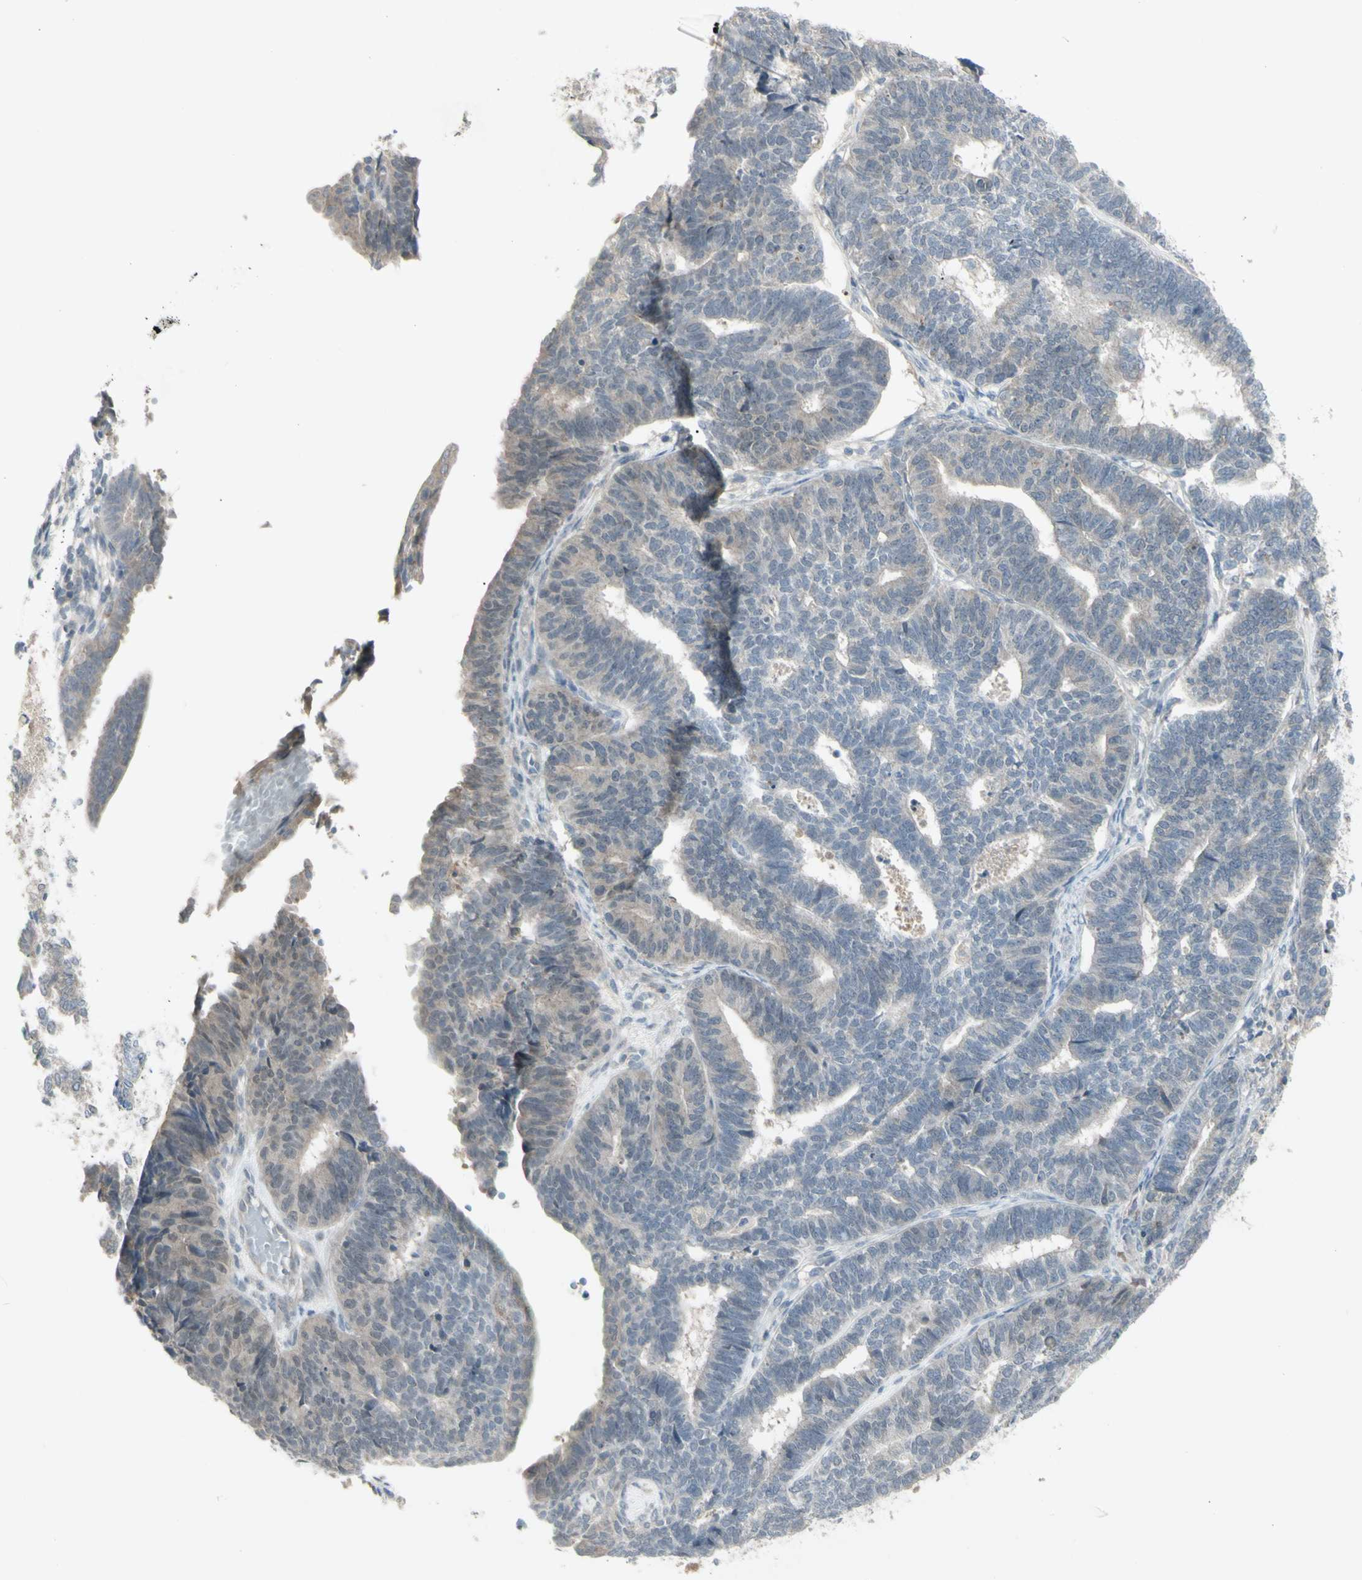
{"staining": {"intensity": "weak", "quantity": "25%-75%", "location": "cytoplasmic/membranous"}, "tissue": "endometrial cancer", "cell_type": "Tumor cells", "image_type": "cancer", "snomed": [{"axis": "morphology", "description": "Adenocarcinoma, NOS"}, {"axis": "topography", "description": "Endometrium"}], "caption": "Protein expression analysis of endometrial cancer displays weak cytoplasmic/membranous expression in approximately 25%-75% of tumor cells.", "gene": "PIAS4", "patient": {"sex": "female", "age": 70}}